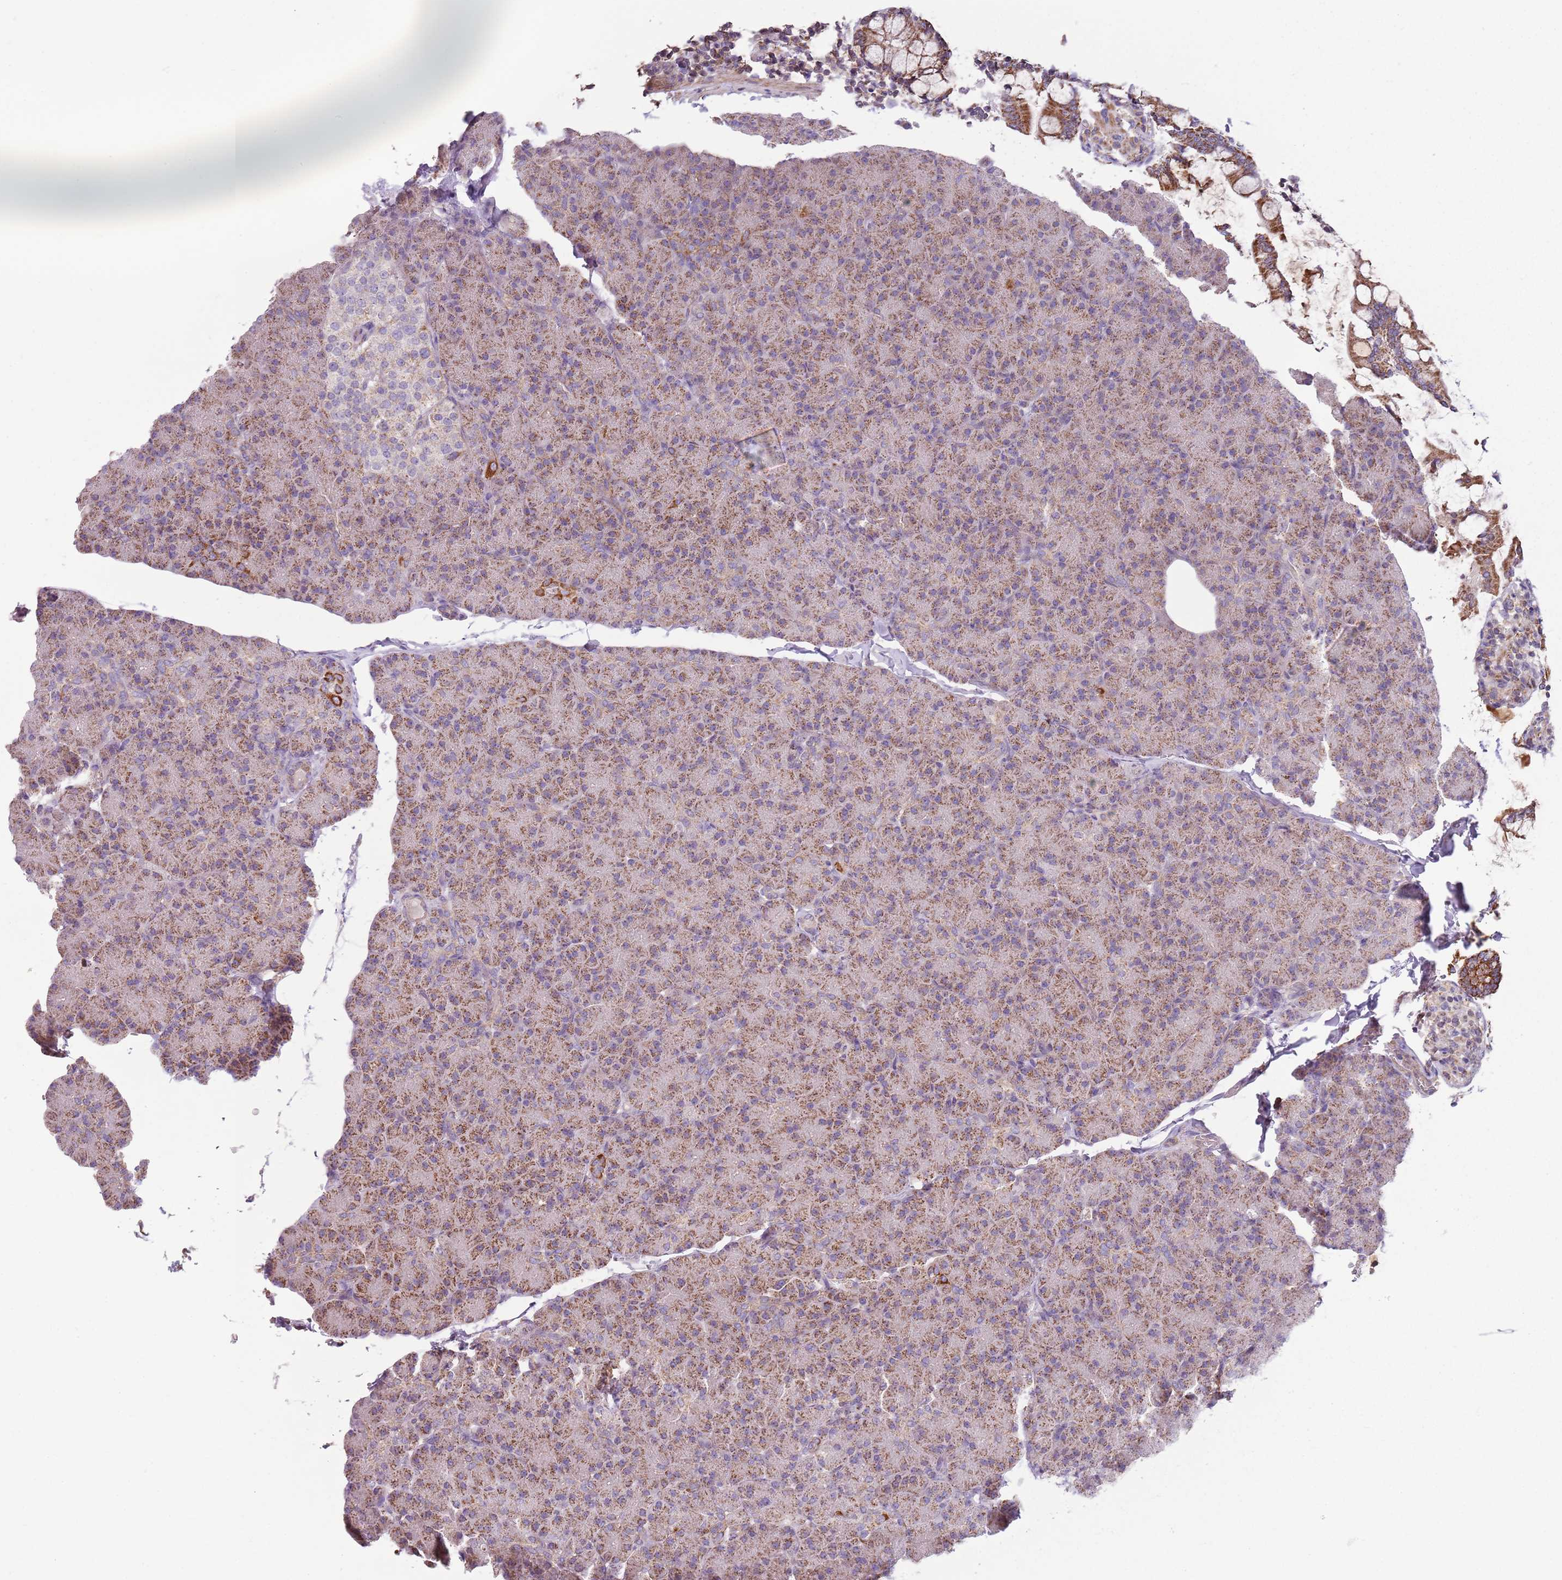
{"staining": {"intensity": "moderate", "quantity": ">75%", "location": "cytoplasmic/membranous"}, "tissue": "pancreas", "cell_type": "Exocrine glandular cells", "image_type": "normal", "snomed": [{"axis": "morphology", "description": "Normal tissue, NOS"}, {"axis": "topography", "description": "Pancreas"}], "caption": "About >75% of exocrine glandular cells in benign pancreas show moderate cytoplasmic/membranous protein staining as visualized by brown immunohistochemical staining.", "gene": "GAS8", "patient": {"sex": "female", "age": 43}}